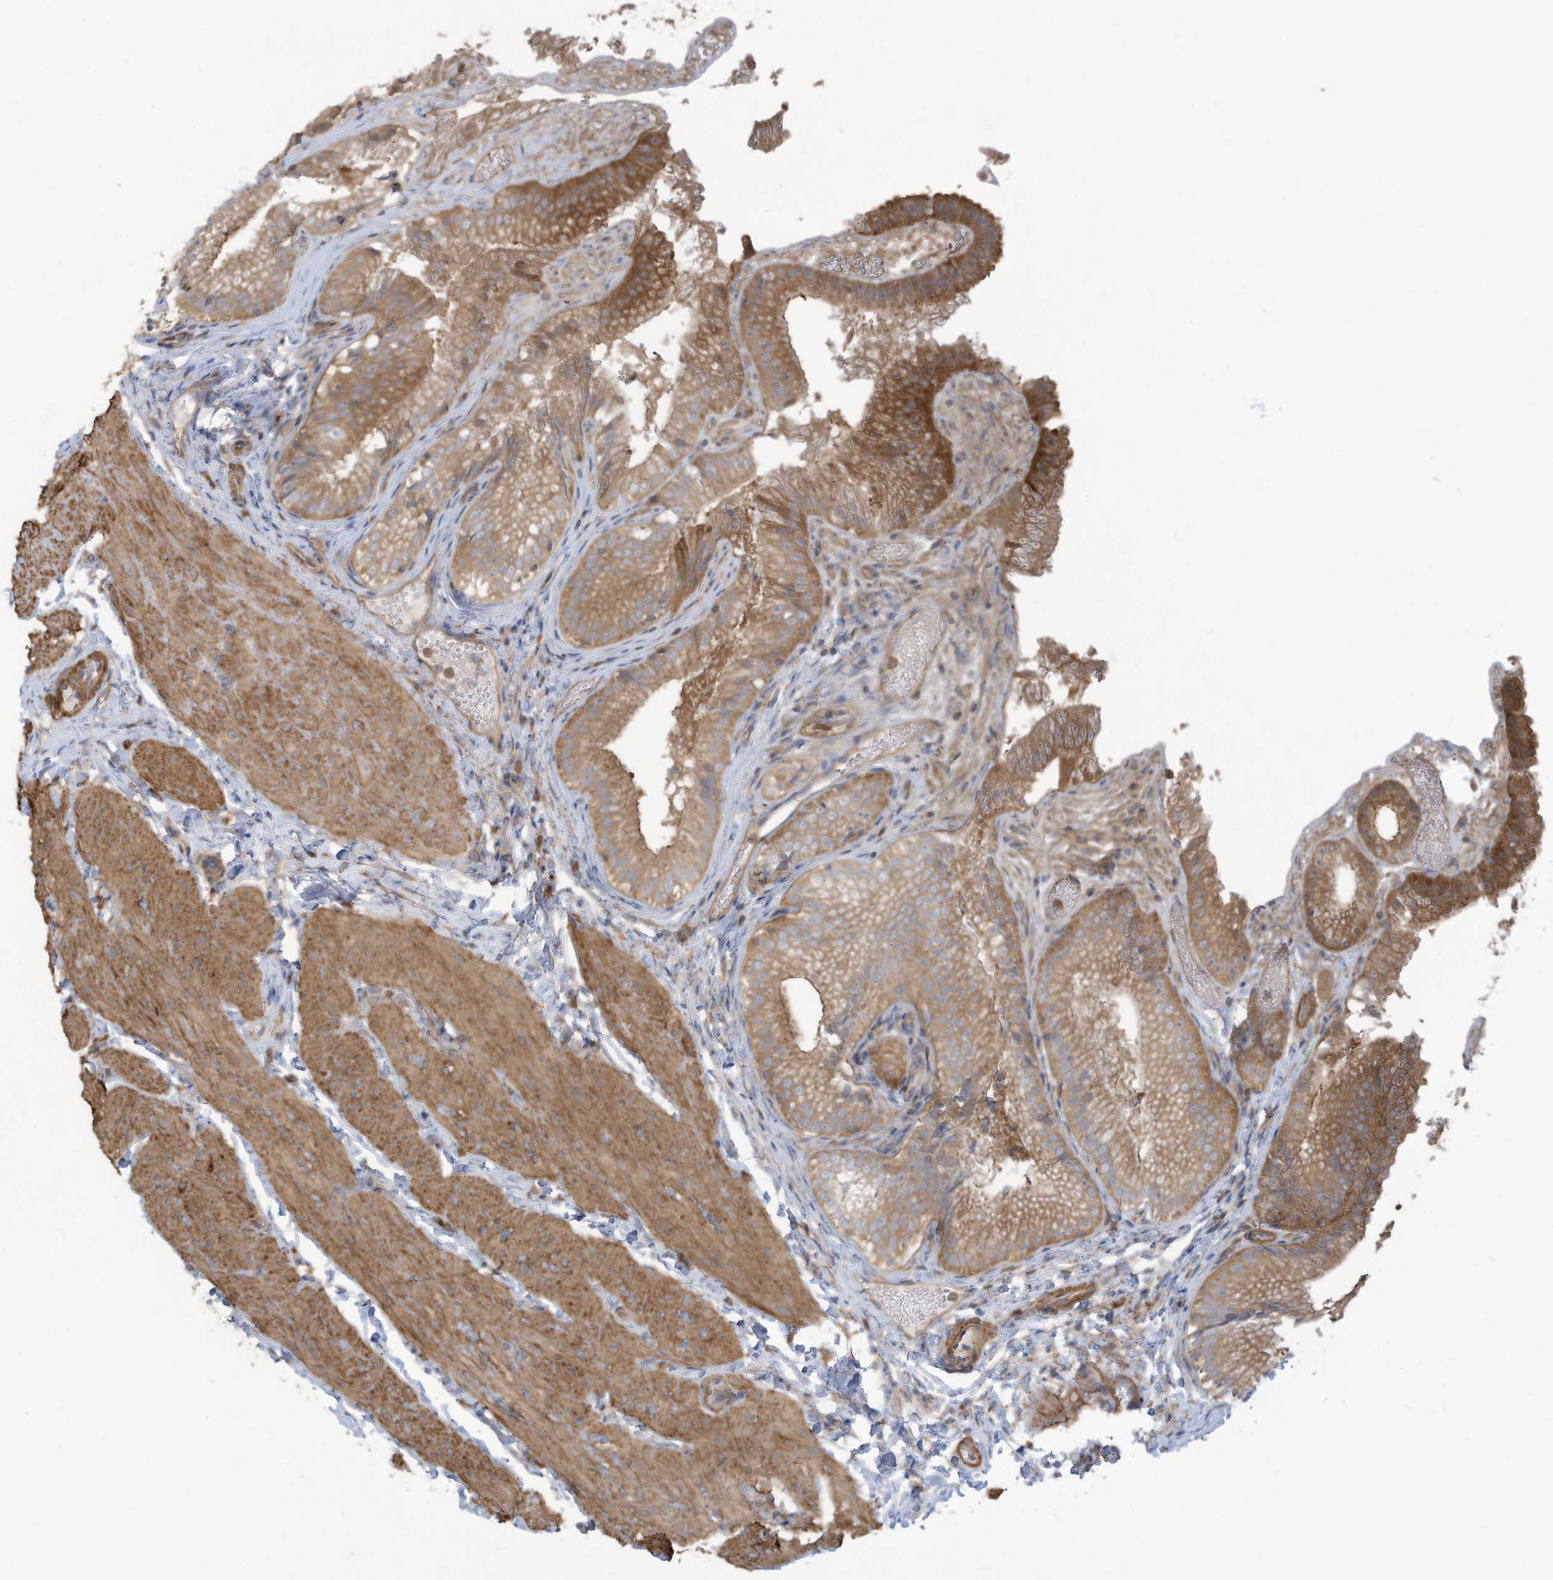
{"staining": {"intensity": "strong", "quantity": ">75%", "location": "cytoplasmic/membranous"}, "tissue": "gallbladder", "cell_type": "Glandular cells", "image_type": "normal", "snomed": [{"axis": "morphology", "description": "Normal tissue, NOS"}, {"axis": "topography", "description": "Gallbladder"}], "caption": "High-magnification brightfield microscopy of normal gallbladder stained with DAB (3,3'-diaminobenzidine) (brown) and counterstained with hematoxylin (blue). glandular cells exhibit strong cytoplasmic/membranous expression is identified in about>75% of cells. (IHC, brightfield microscopy, high magnification).", "gene": "ADI1", "patient": {"sex": "female", "age": 30}}